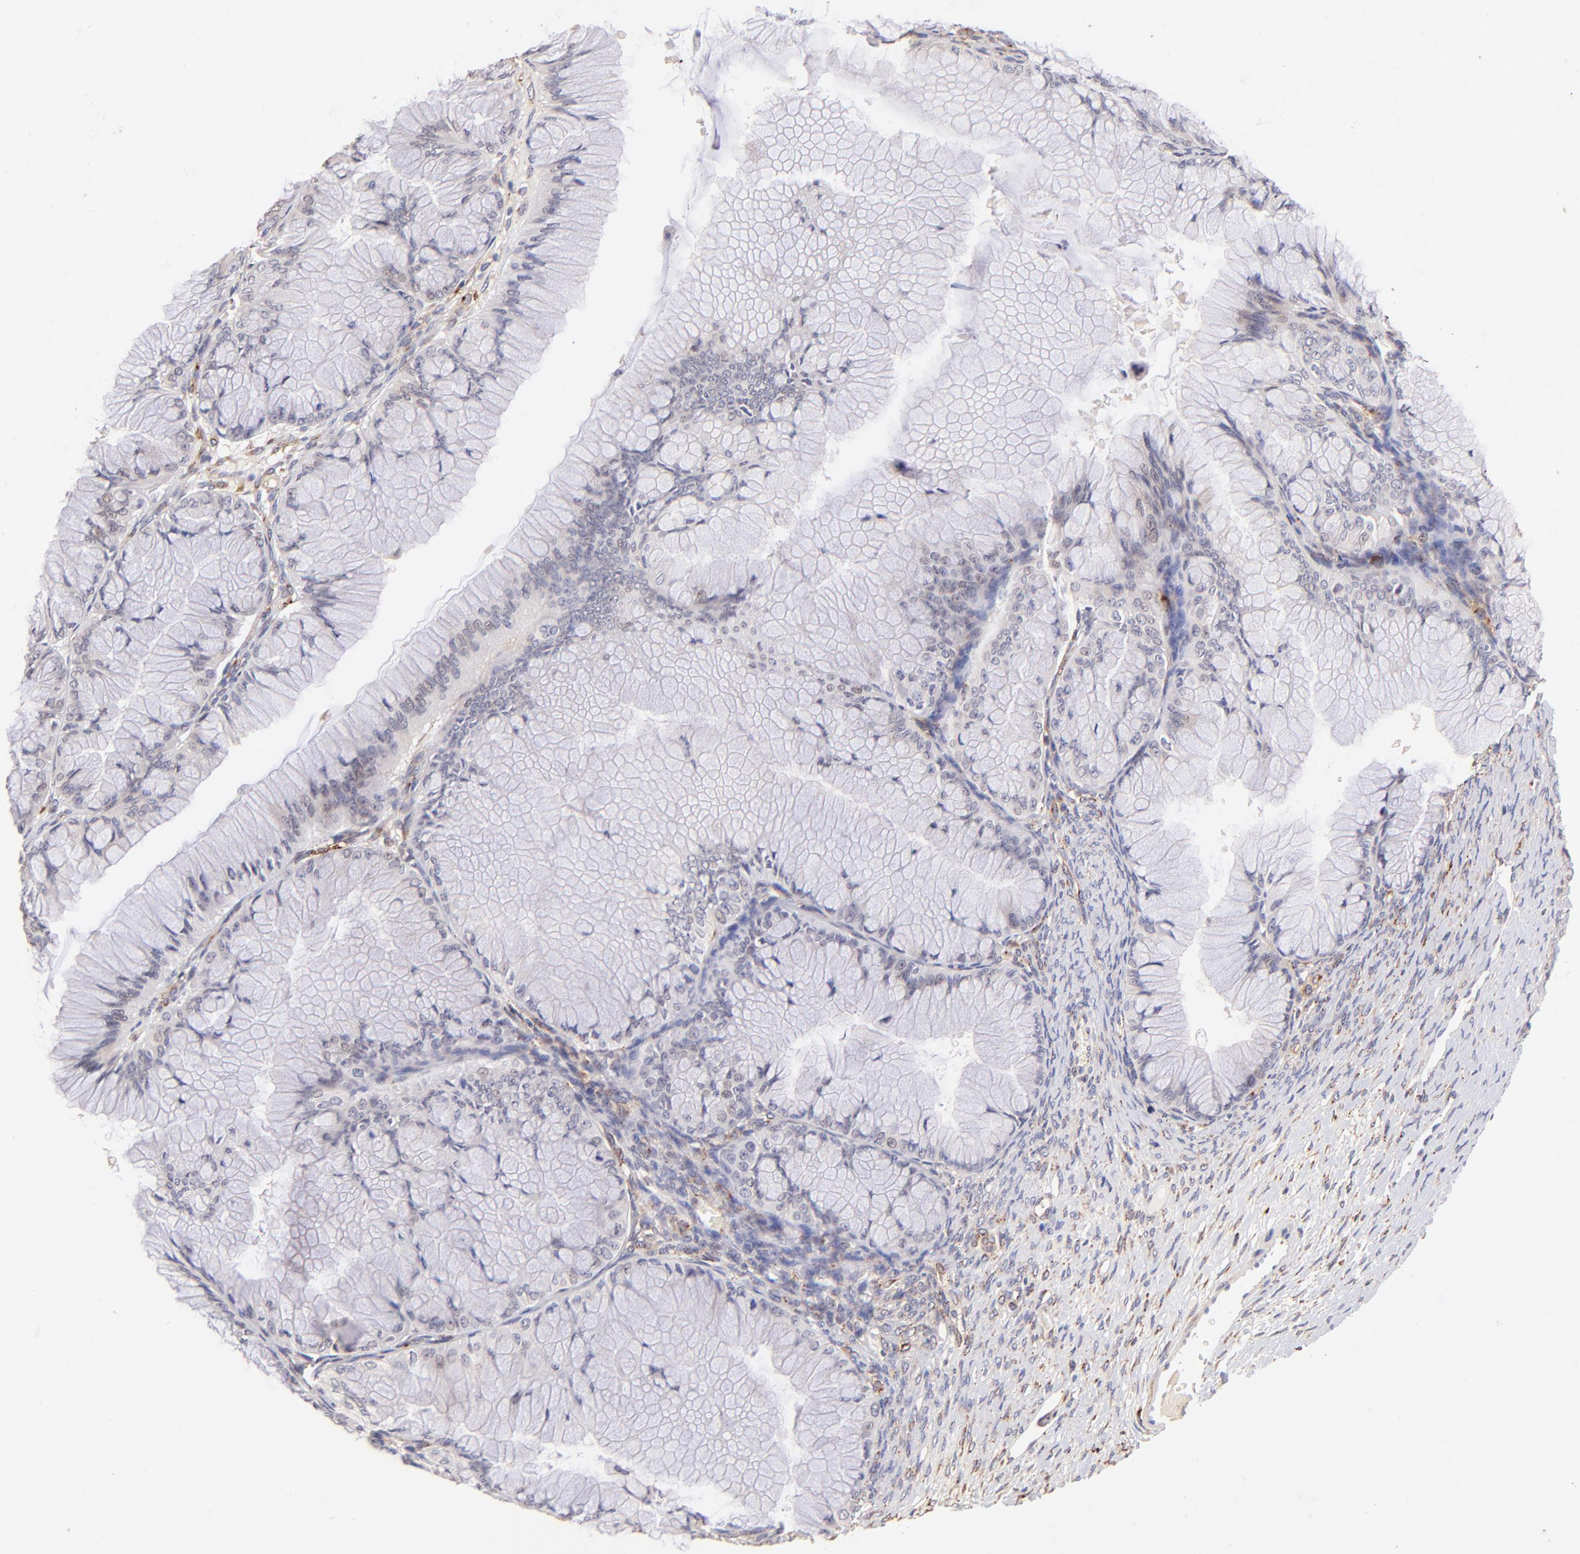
{"staining": {"intensity": "negative", "quantity": "none", "location": "none"}, "tissue": "ovarian cancer", "cell_type": "Tumor cells", "image_type": "cancer", "snomed": [{"axis": "morphology", "description": "Cystadenocarcinoma, mucinous, NOS"}, {"axis": "topography", "description": "Ovary"}], "caption": "This is an immunohistochemistry (IHC) micrograph of human ovarian cancer (mucinous cystadenocarcinoma). There is no staining in tumor cells.", "gene": "SPARC", "patient": {"sex": "female", "age": 63}}